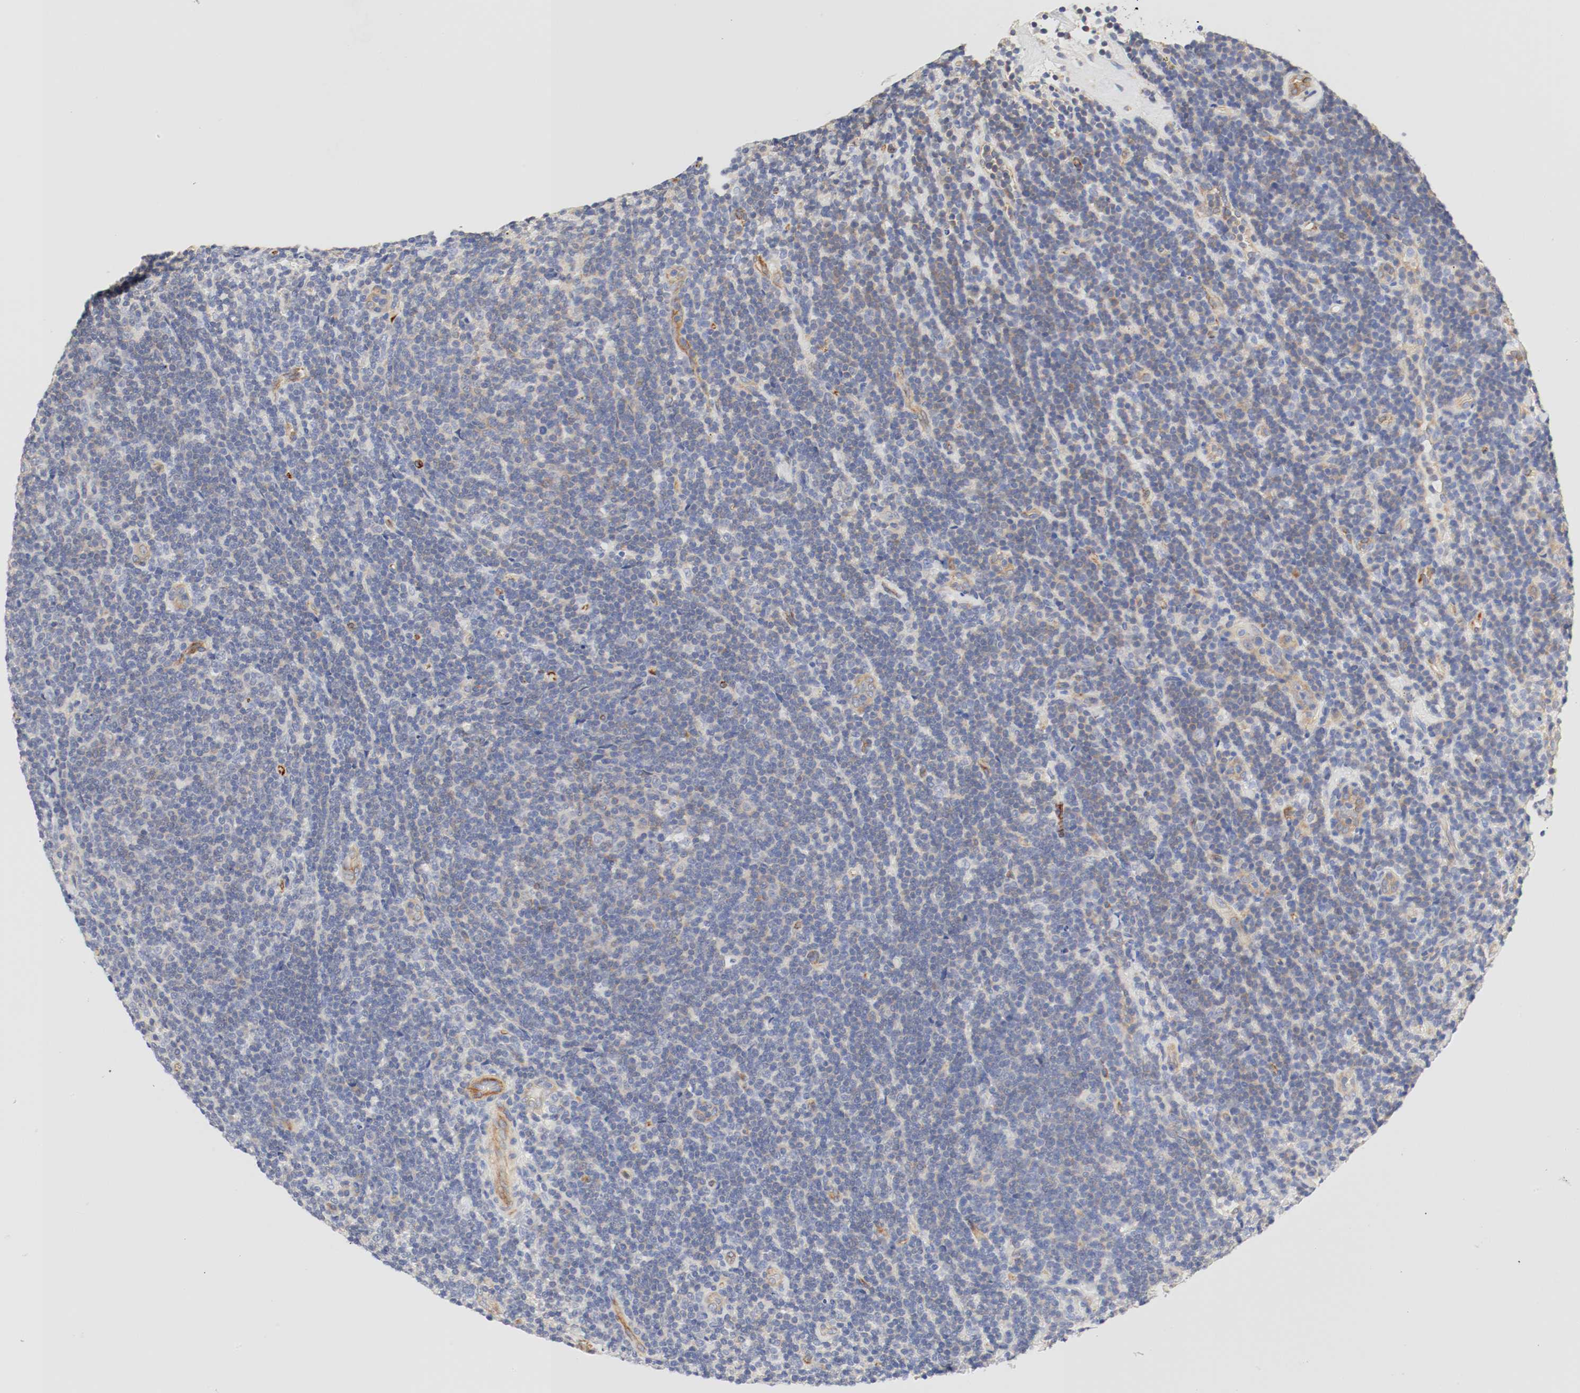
{"staining": {"intensity": "moderate", "quantity": "25%-75%", "location": "cytoplasmic/membranous"}, "tissue": "lymphoma", "cell_type": "Tumor cells", "image_type": "cancer", "snomed": [{"axis": "morphology", "description": "Malignant lymphoma, non-Hodgkin's type, Low grade"}, {"axis": "topography", "description": "Lymph node"}], "caption": "IHC photomicrograph of neoplastic tissue: low-grade malignant lymphoma, non-Hodgkin's type stained using immunohistochemistry (IHC) shows medium levels of moderate protein expression localized specifically in the cytoplasmic/membranous of tumor cells, appearing as a cytoplasmic/membranous brown color.", "gene": "GIT1", "patient": {"sex": "male", "age": 70}}